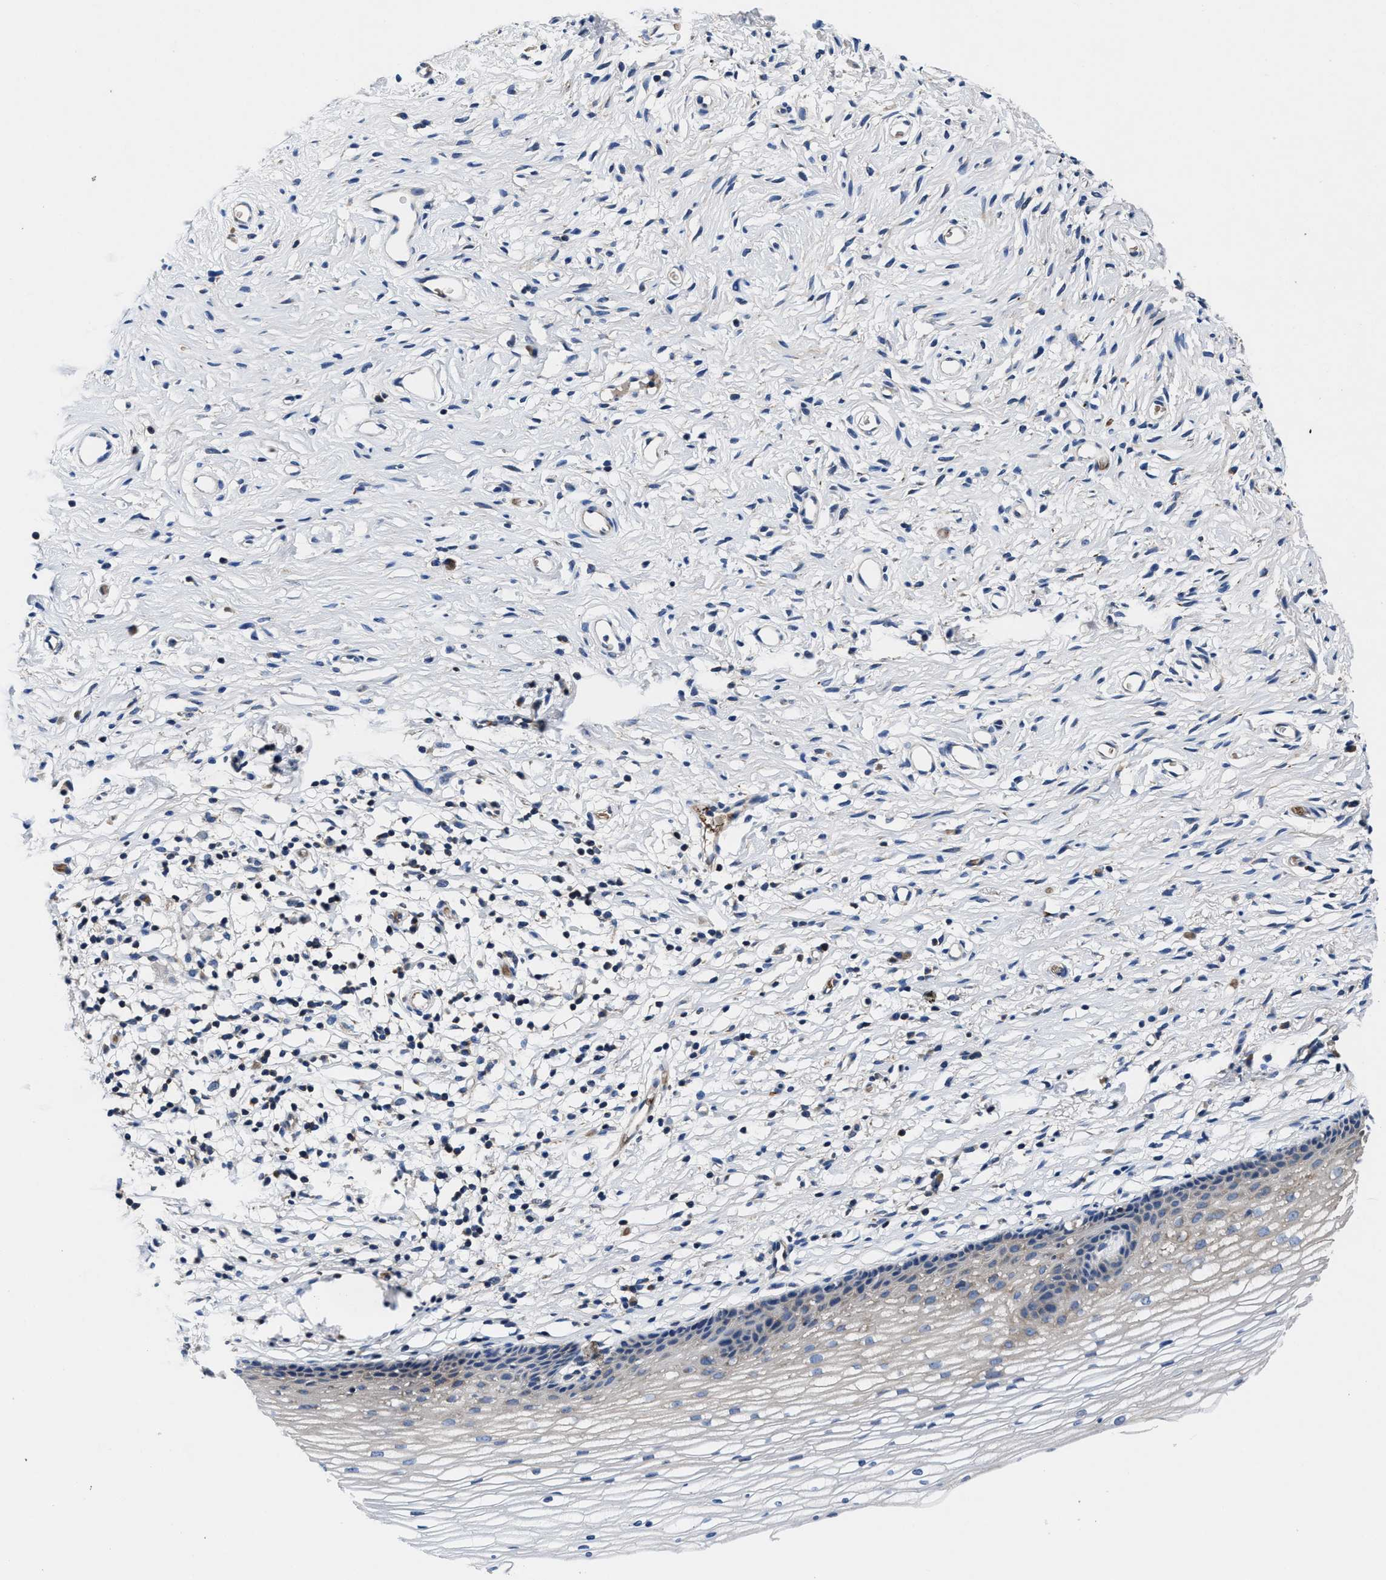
{"staining": {"intensity": "weak", "quantity": "<25%", "location": "cytoplasmic/membranous"}, "tissue": "cervix", "cell_type": "Glandular cells", "image_type": "normal", "snomed": [{"axis": "morphology", "description": "Normal tissue, NOS"}, {"axis": "topography", "description": "Cervix"}], "caption": "IHC image of unremarkable cervix stained for a protein (brown), which shows no positivity in glandular cells.", "gene": "PHLPP1", "patient": {"sex": "female", "age": 77}}